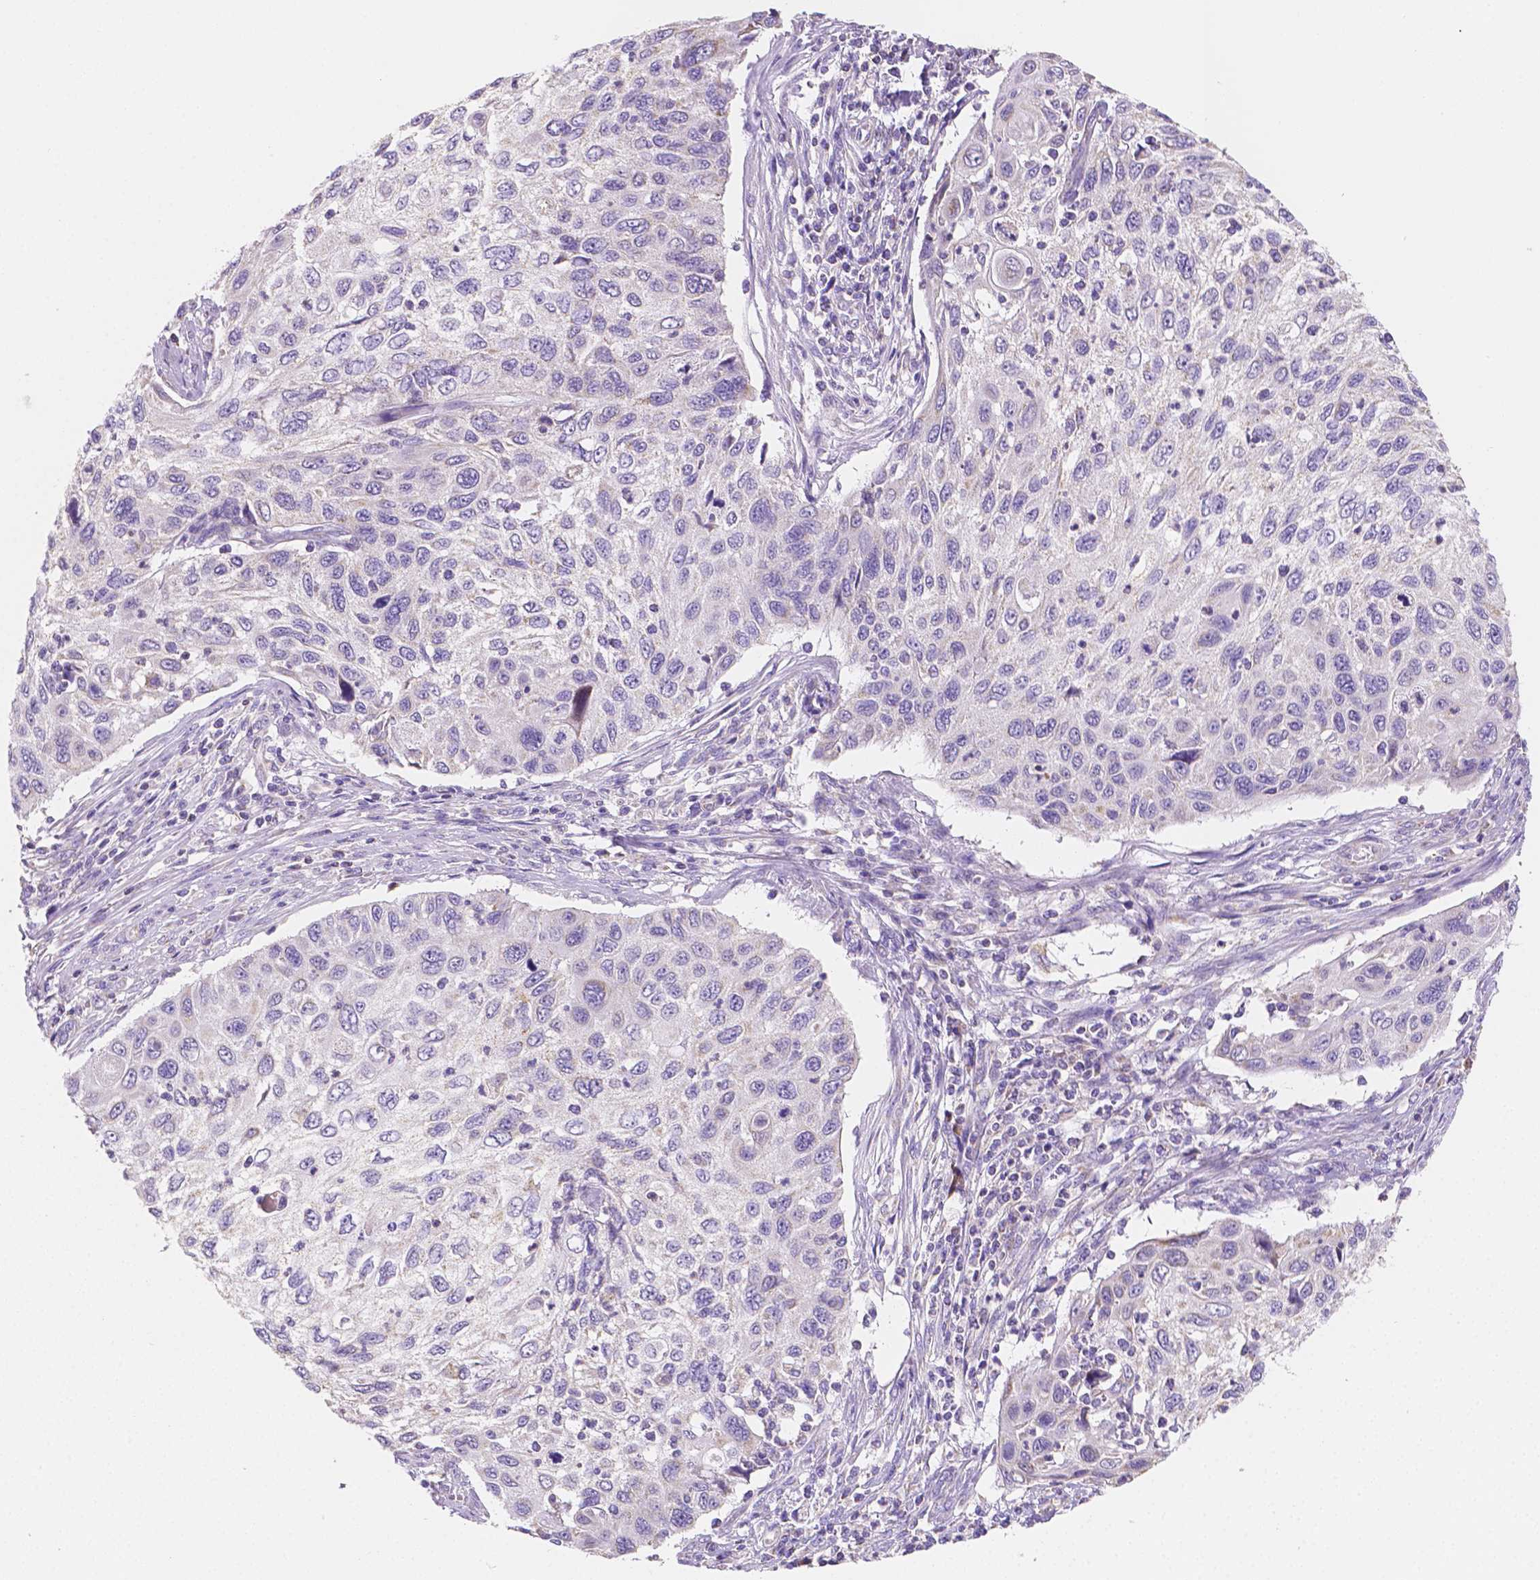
{"staining": {"intensity": "negative", "quantity": "none", "location": "none"}, "tissue": "cervical cancer", "cell_type": "Tumor cells", "image_type": "cancer", "snomed": [{"axis": "morphology", "description": "Squamous cell carcinoma, NOS"}, {"axis": "topography", "description": "Cervix"}], "caption": "Cervical cancer was stained to show a protein in brown. There is no significant expression in tumor cells.", "gene": "TMEM130", "patient": {"sex": "female", "age": 70}}